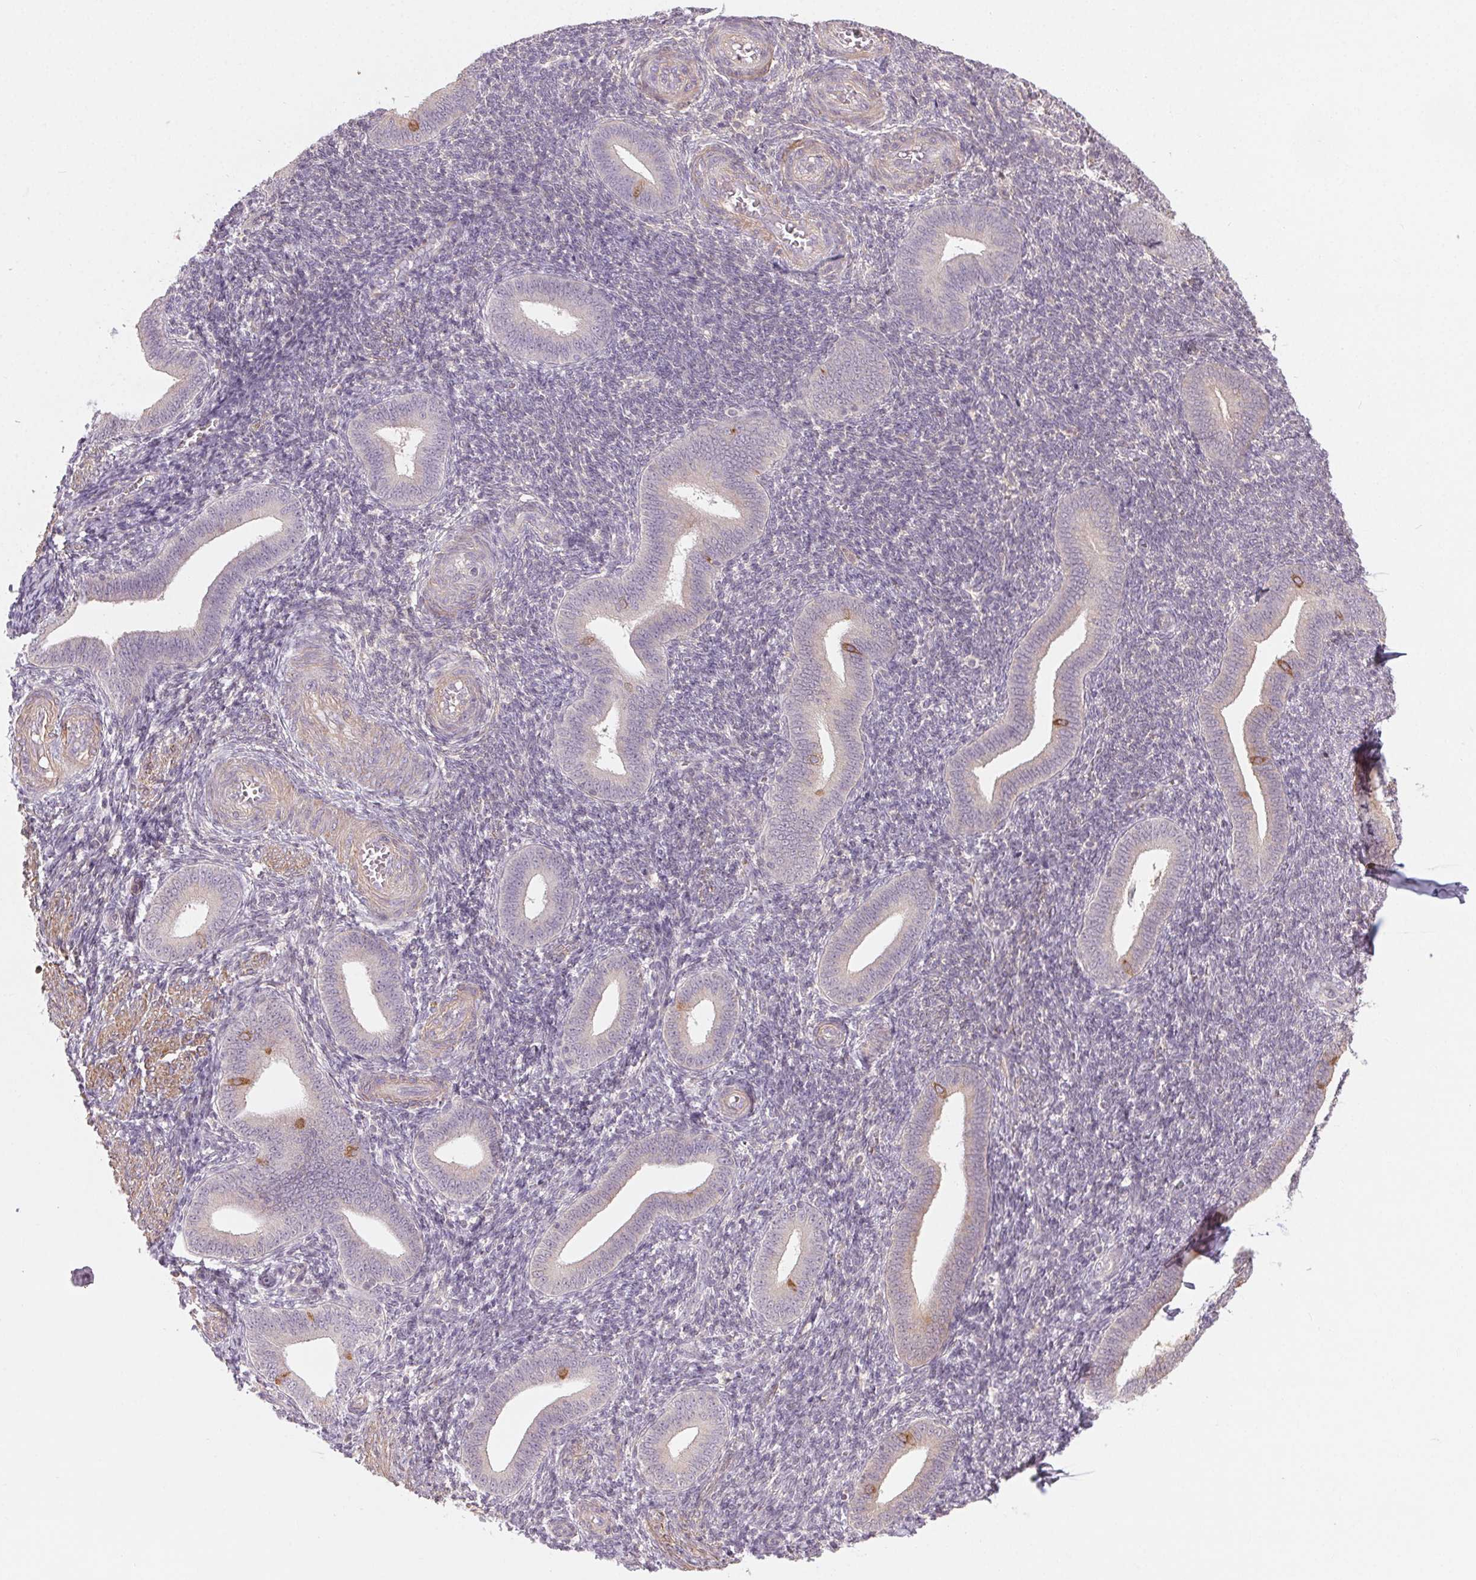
{"staining": {"intensity": "negative", "quantity": "none", "location": "none"}, "tissue": "endometrium", "cell_type": "Cells in endometrial stroma", "image_type": "normal", "snomed": [{"axis": "morphology", "description": "Normal tissue, NOS"}, {"axis": "topography", "description": "Endometrium"}], "caption": "A high-resolution photomicrograph shows IHC staining of normal endometrium, which exhibits no significant staining in cells in endometrial stroma.", "gene": "HHLA2", "patient": {"sex": "female", "age": 25}}